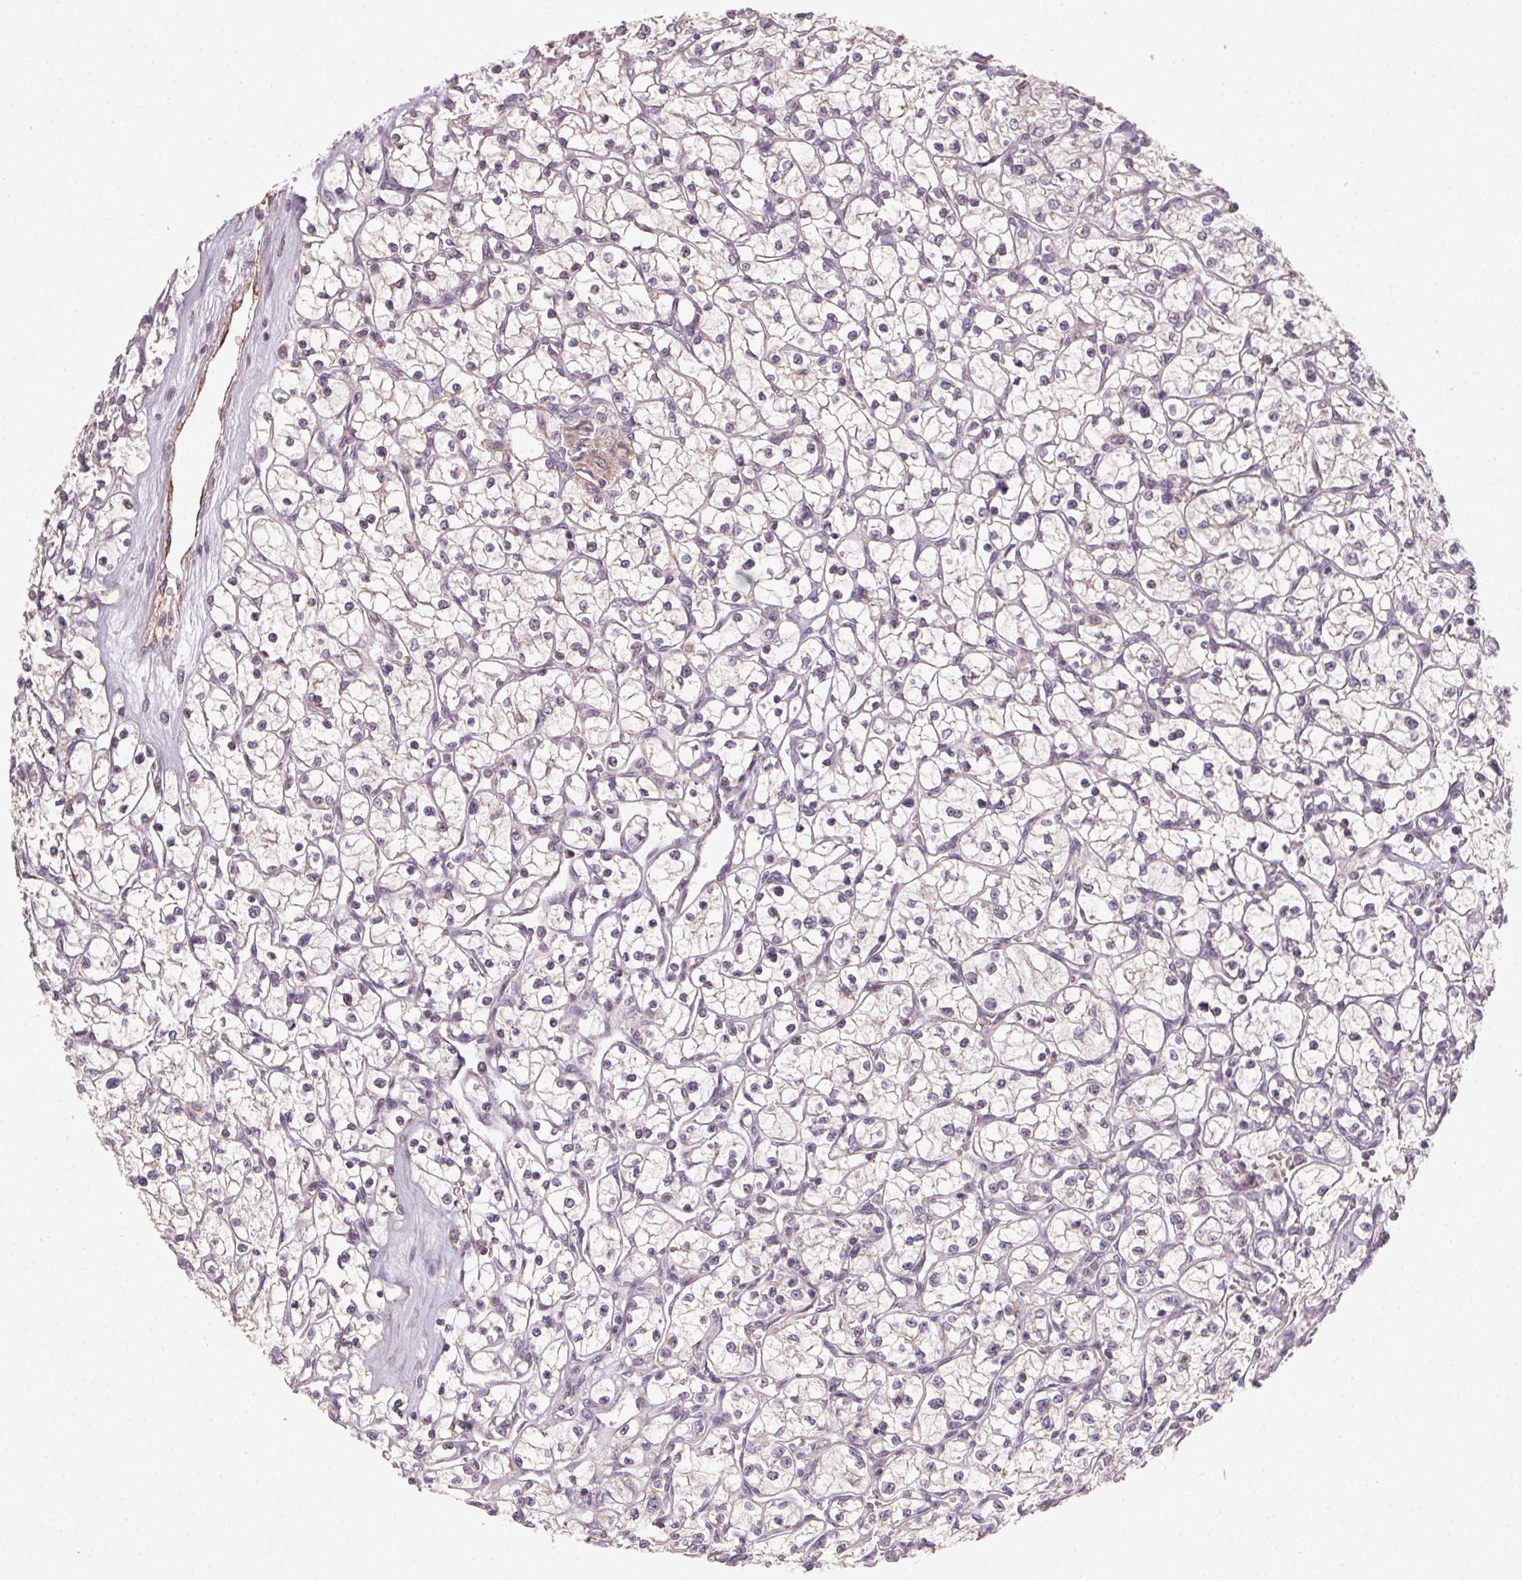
{"staining": {"intensity": "negative", "quantity": "none", "location": "none"}, "tissue": "renal cancer", "cell_type": "Tumor cells", "image_type": "cancer", "snomed": [{"axis": "morphology", "description": "Adenocarcinoma, NOS"}, {"axis": "topography", "description": "Kidney"}], "caption": "A micrograph of human adenocarcinoma (renal) is negative for staining in tumor cells. Nuclei are stained in blue.", "gene": "NCOA4", "patient": {"sex": "female", "age": 64}}